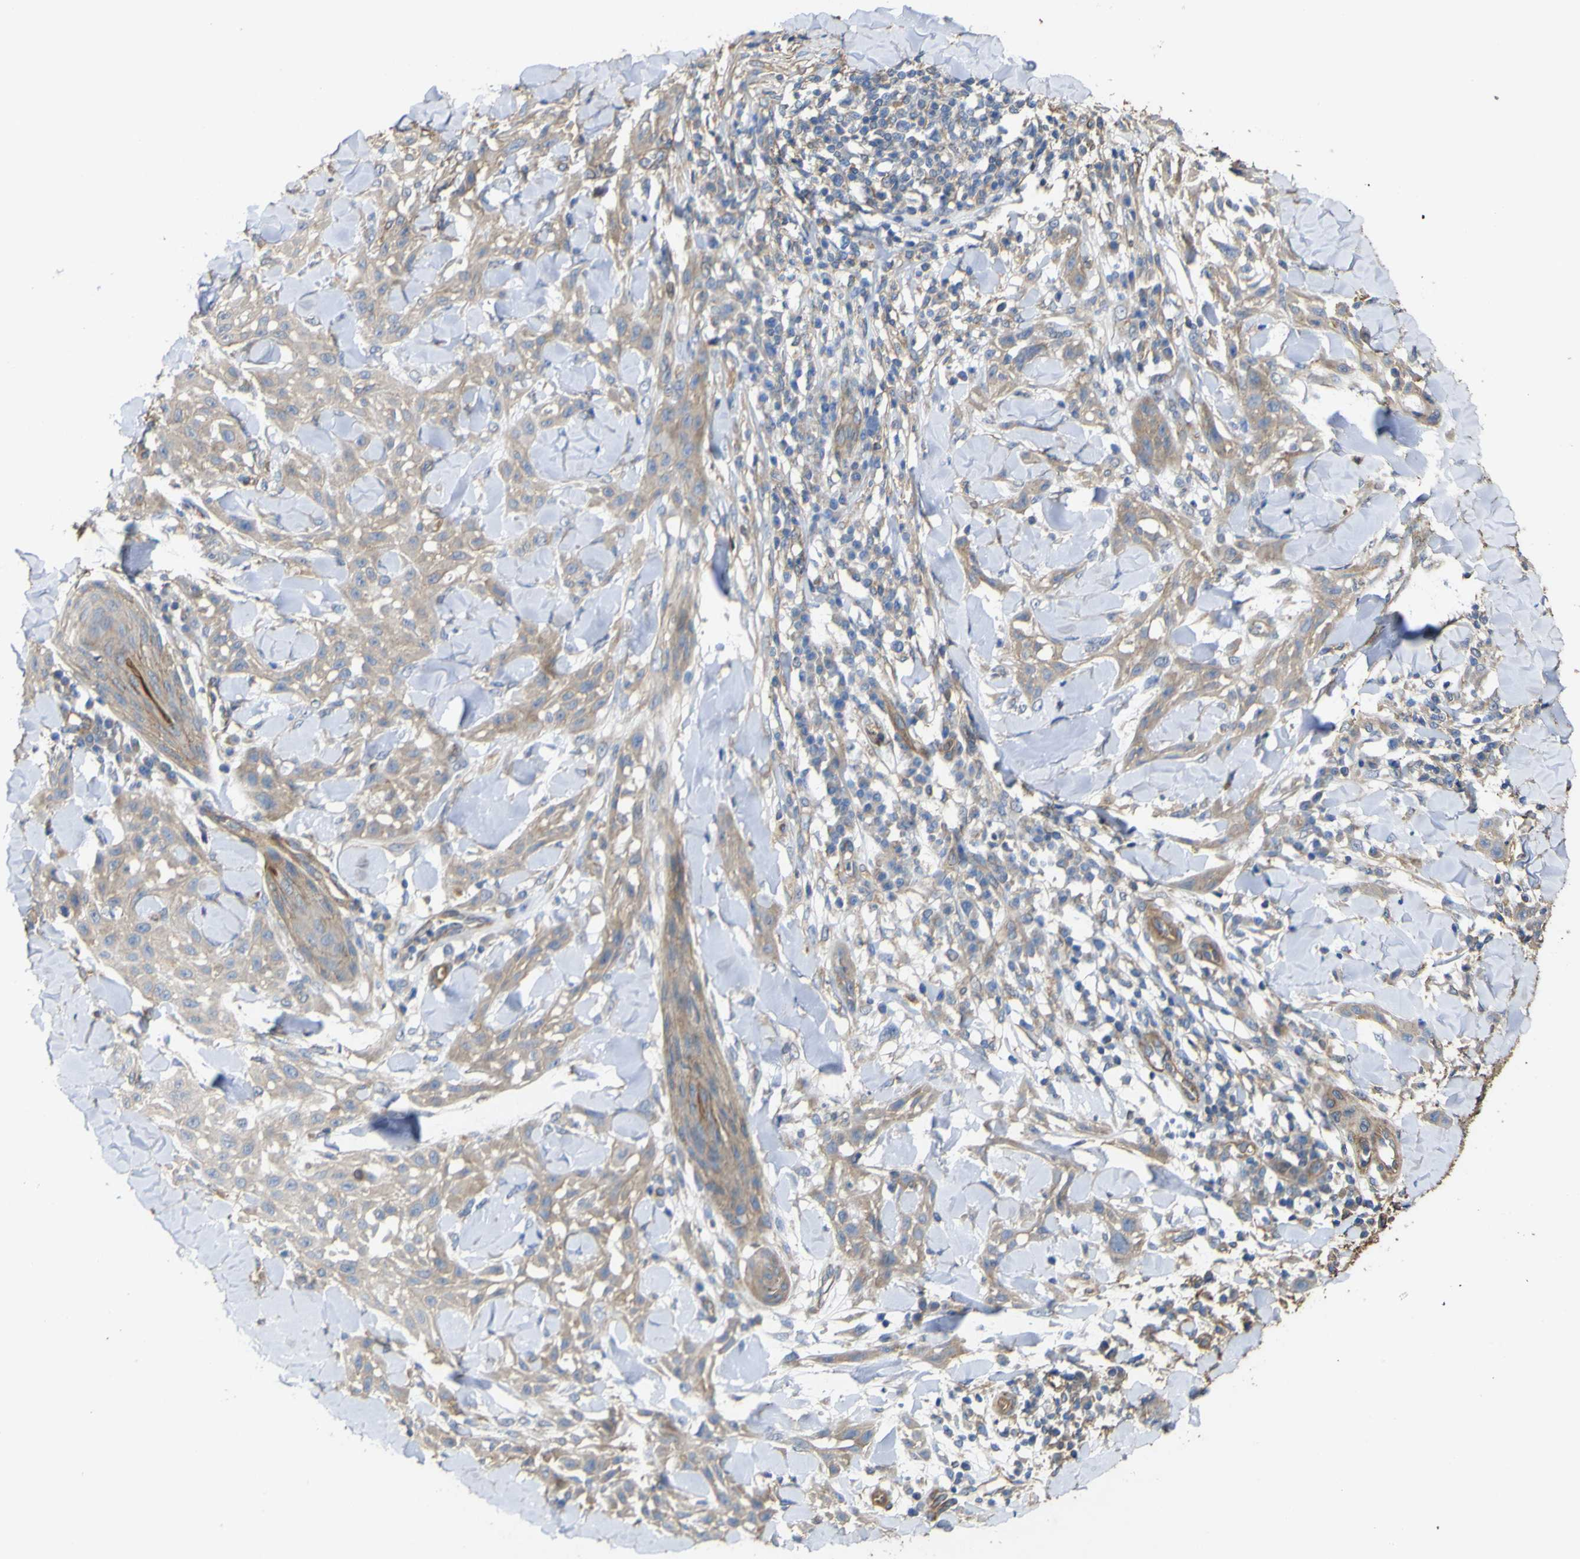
{"staining": {"intensity": "weak", "quantity": ">75%", "location": "cytoplasmic/membranous"}, "tissue": "skin cancer", "cell_type": "Tumor cells", "image_type": "cancer", "snomed": [{"axis": "morphology", "description": "Squamous cell carcinoma, NOS"}, {"axis": "topography", "description": "Skin"}], "caption": "A high-resolution image shows IHC staining of skin cancer, which shows weak cytoplasmic/membranous expression in about >75% of tumor cells.", "gene": "TNFSF15", "patient": {"sex": "male", "age": 24}}